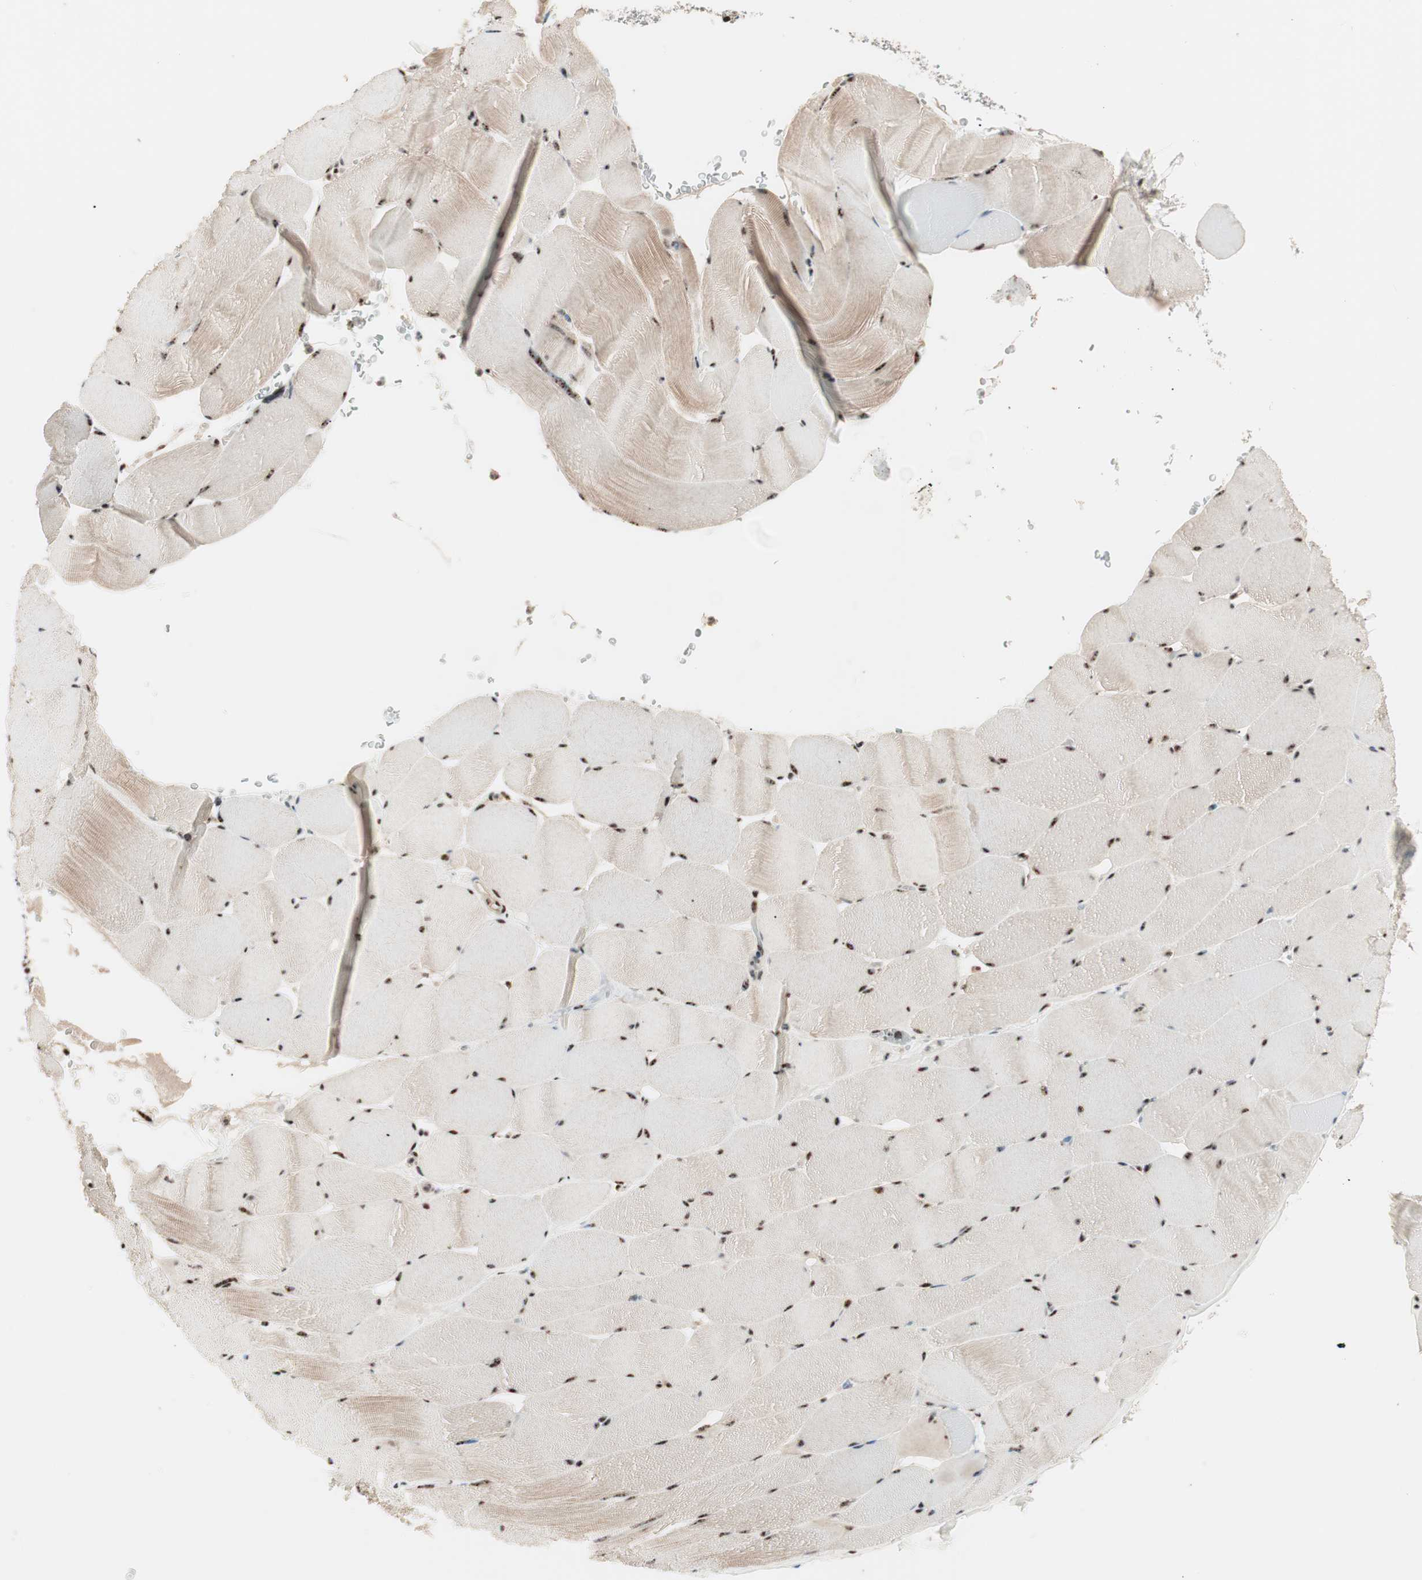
{"staining": {"intensity": "moderate", "quantity": ">75%", "location": "cytoplasmic/membranous,nuclear"}, "tissue": "skeletal muscle", "cell_type": "Myocytes", "image_type": "normal", "snomed": [{"axis": "morphology", "description": "Normal tissue, NOS"}, {"axis": "topography", "description": "Skeletal muscle"}], "caption": "Skeletal muscle stained for a protein (brown) reveals moderate cytoplasmic/membranous,nuclear positive positivity in approximately >75% of myocytes.", "gene": "NR5A2", "patient": {"sex": "male", "age": 62}}